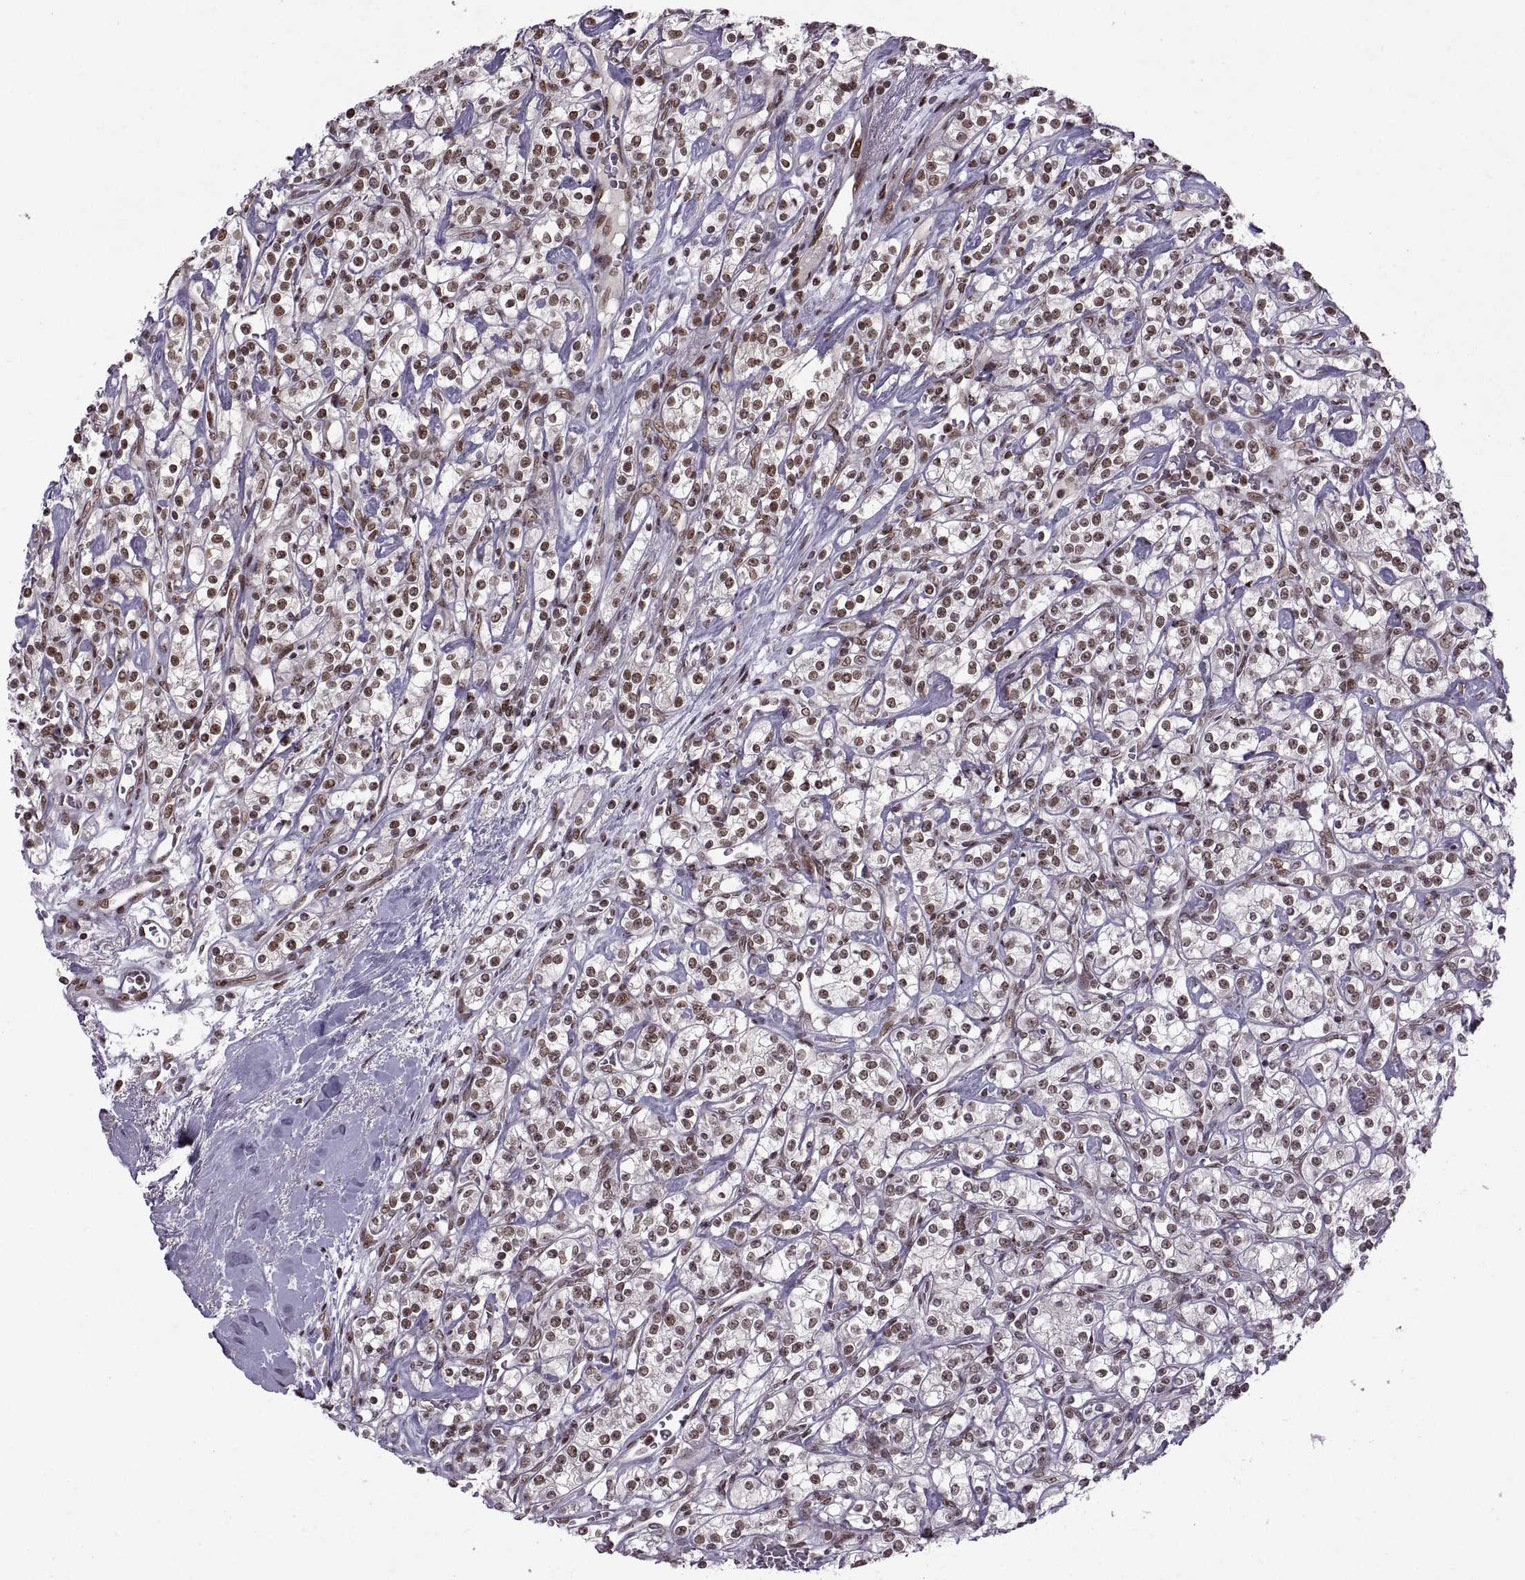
{"staining": {"intensity": "strong", "quantity": "25%-75%", "location": "nuclear"}, "tissue": "renal cancer", "cell_type": "Tumor cells", "image_type": "cancer", "snomed": [{"axis": "morphology", "description": "Adenocarcinoma, NOS"}, {"axis": "topography", "description": "Kidney"}], "caption": "Immunohistochemical staining of renal adenocarcinoma displays strong nuclear protein expression in about 25%-75% of tumor cells.", "gene": "MT1E", "patient": {"sex": "male", "age": 77}}